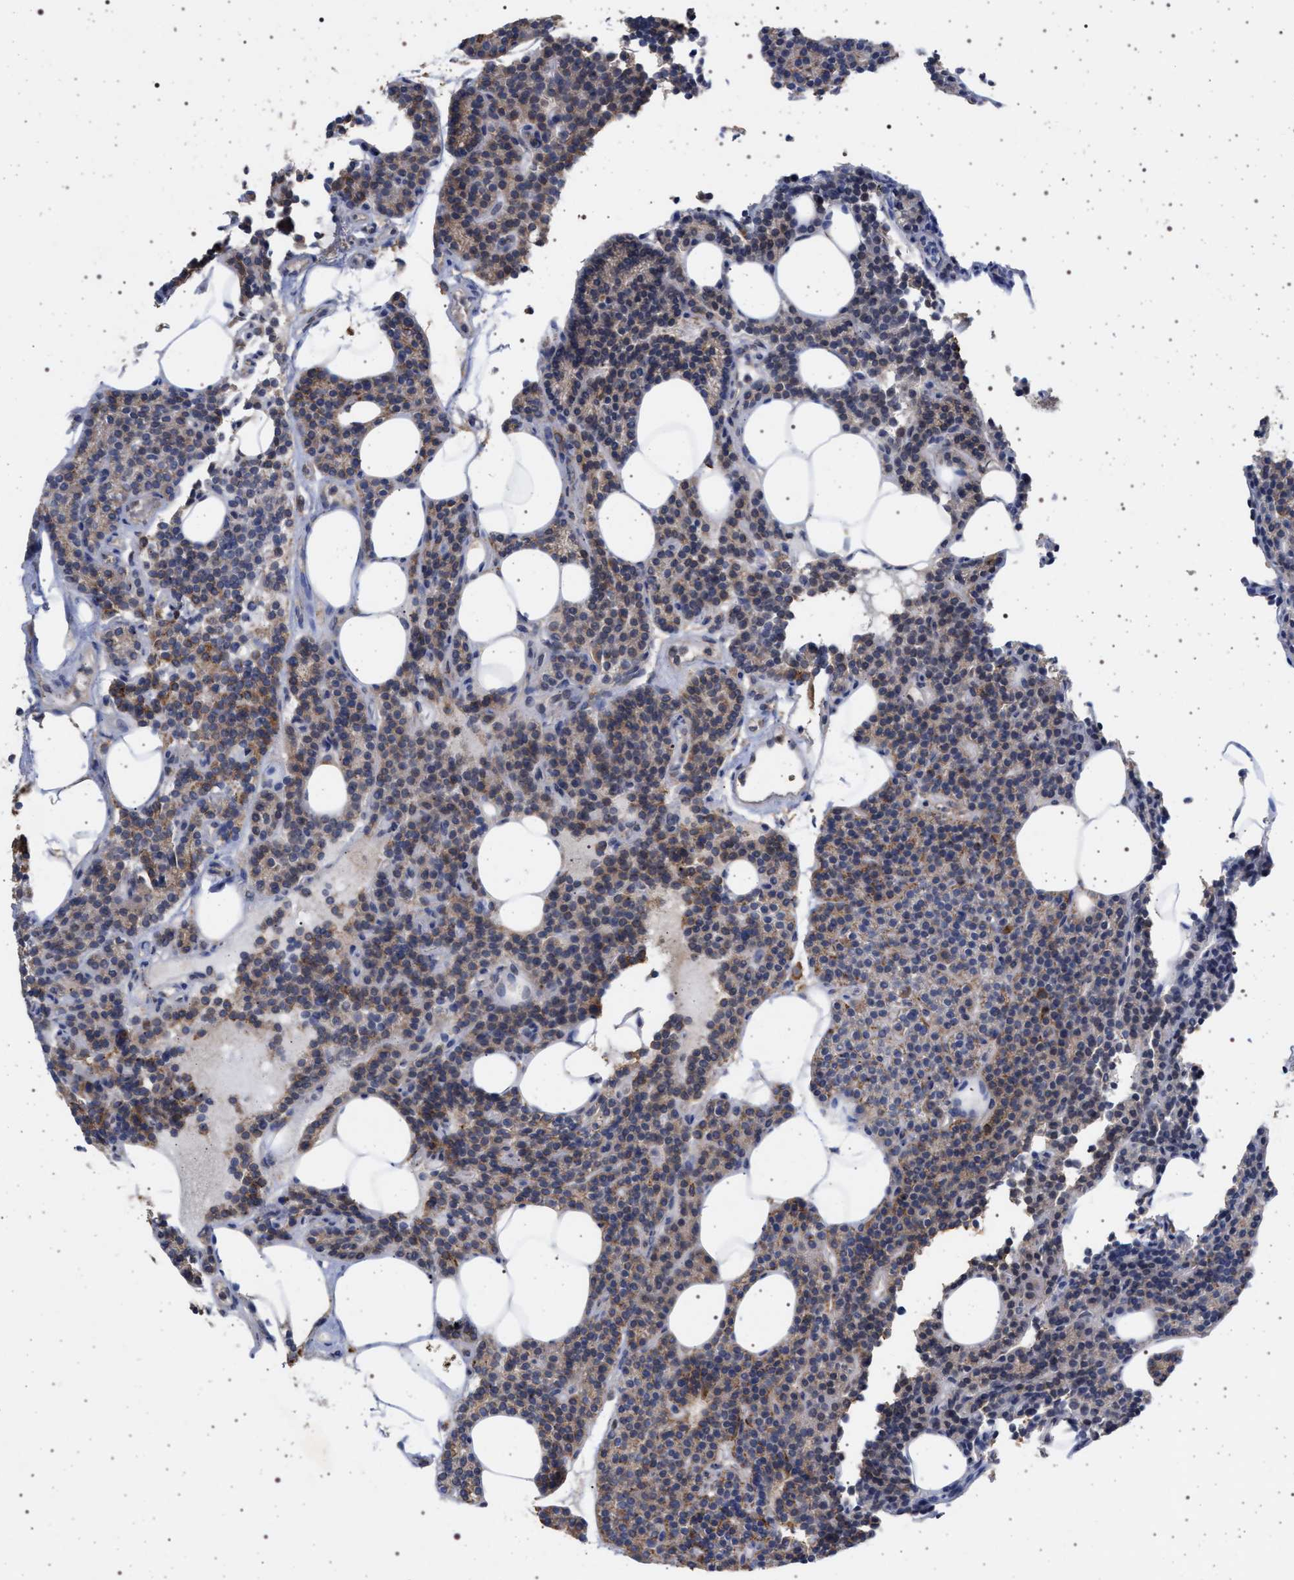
{"staining": {"intensity": "weak", "quantity": "<25%", "location": "cytoplasmic/membranous"}, "tissue": "parathyroid gland", "cell_type": "Glandular cells", "image_type": "normal", "snomed": [{"axis": "morphology", "description": "Normal tissue, NOS"}, {"axis": "morphology", "description": "Adenoma, NOS"}, {"axis": "topography", "description": "Parathyroid gland"}], "caption": "High magnification brightfield microscopy of unremarkable parathyroid gland stained with DAB (3,3'-diaminobenzidine) (brown) and counterstained with hematoxylin (blue): glandular cells show no significant staining.", "gene": "PLG", "patient": {"sex": "female", "age": 43}}